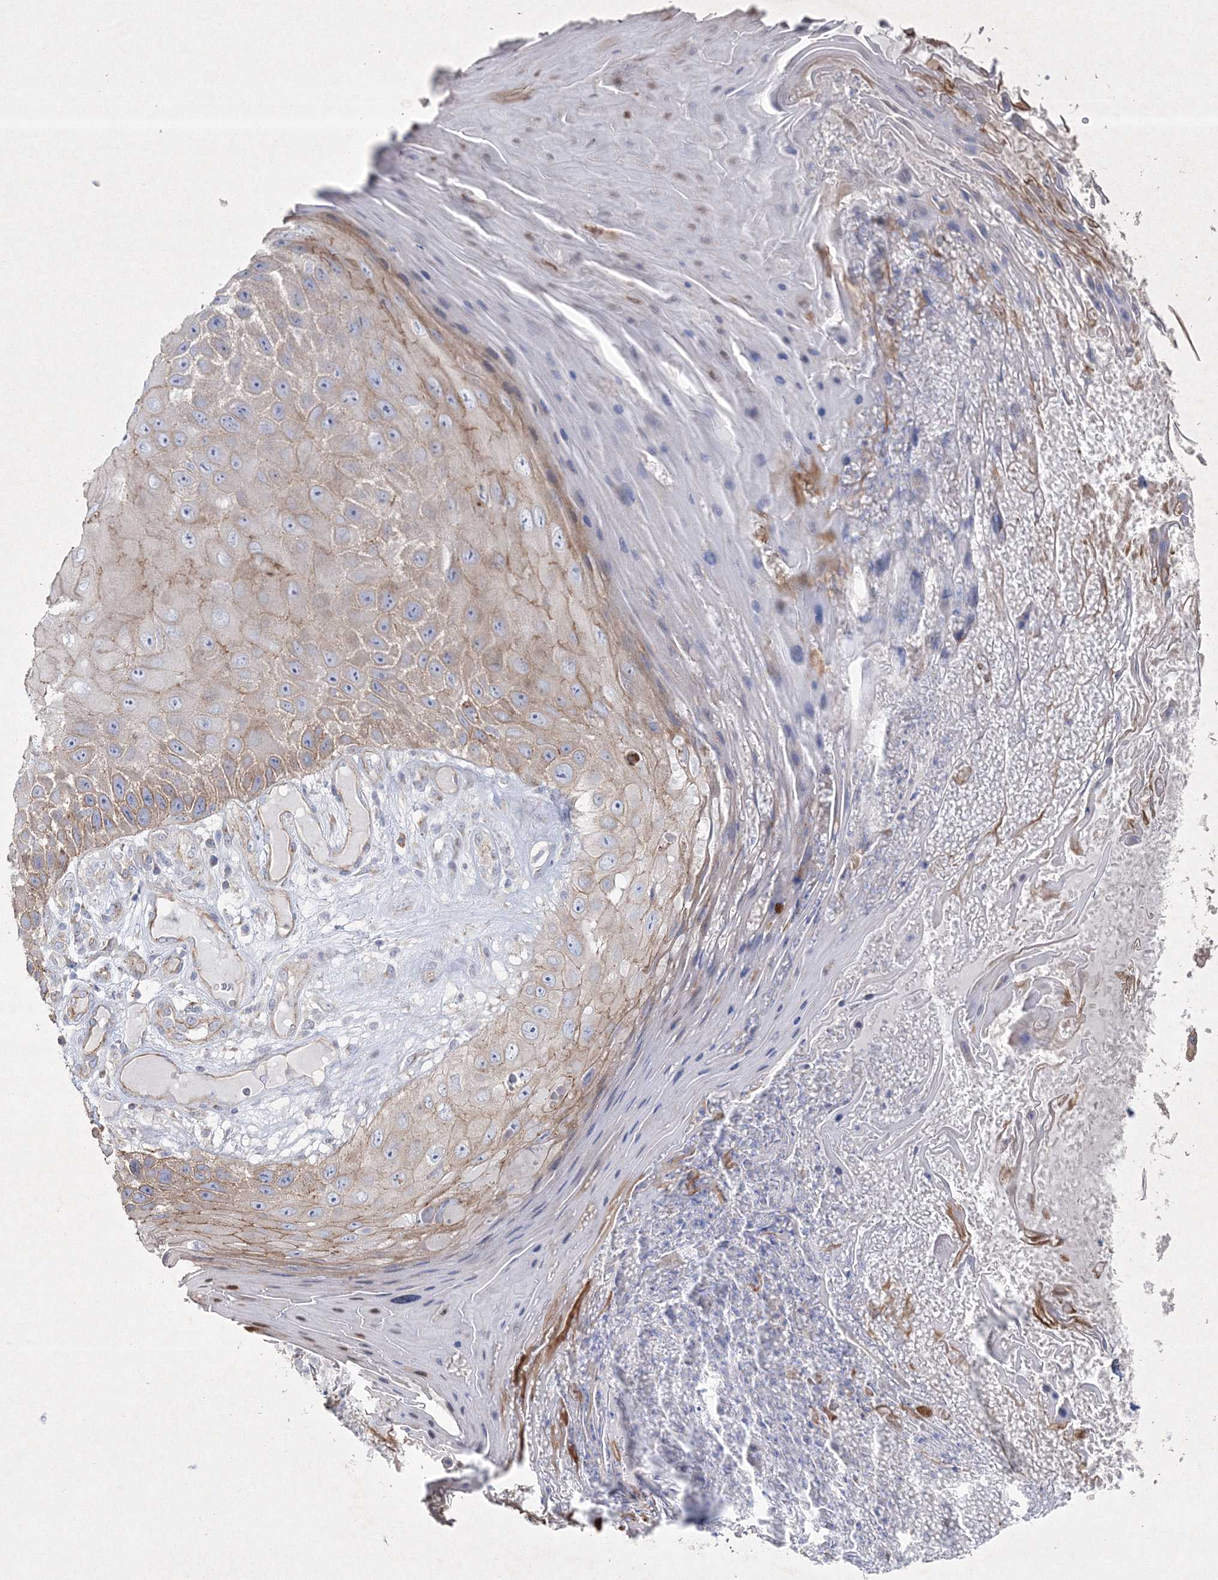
{"staining": {"intensity": "moderate", "quantity": "25%-75%", "location": "cytoplasmic/membranous"}, "tissue": "skin cancer", "cell_type": "Tumor cells", "image_type": "cancer", "snomed": [{"axis": "morphology", "description": "Squamous cell carcinoma, NOS"}, {"axis": "topography", "description": "Skin"}], "caption": "Protein staining of skin cancer tissue exhibits moderate cytoplasmic/membranous positivity in approximately 25%-75% of tumor cells.", "gene": "NAA40", "patient": {"sex": "female", "age": 88}}